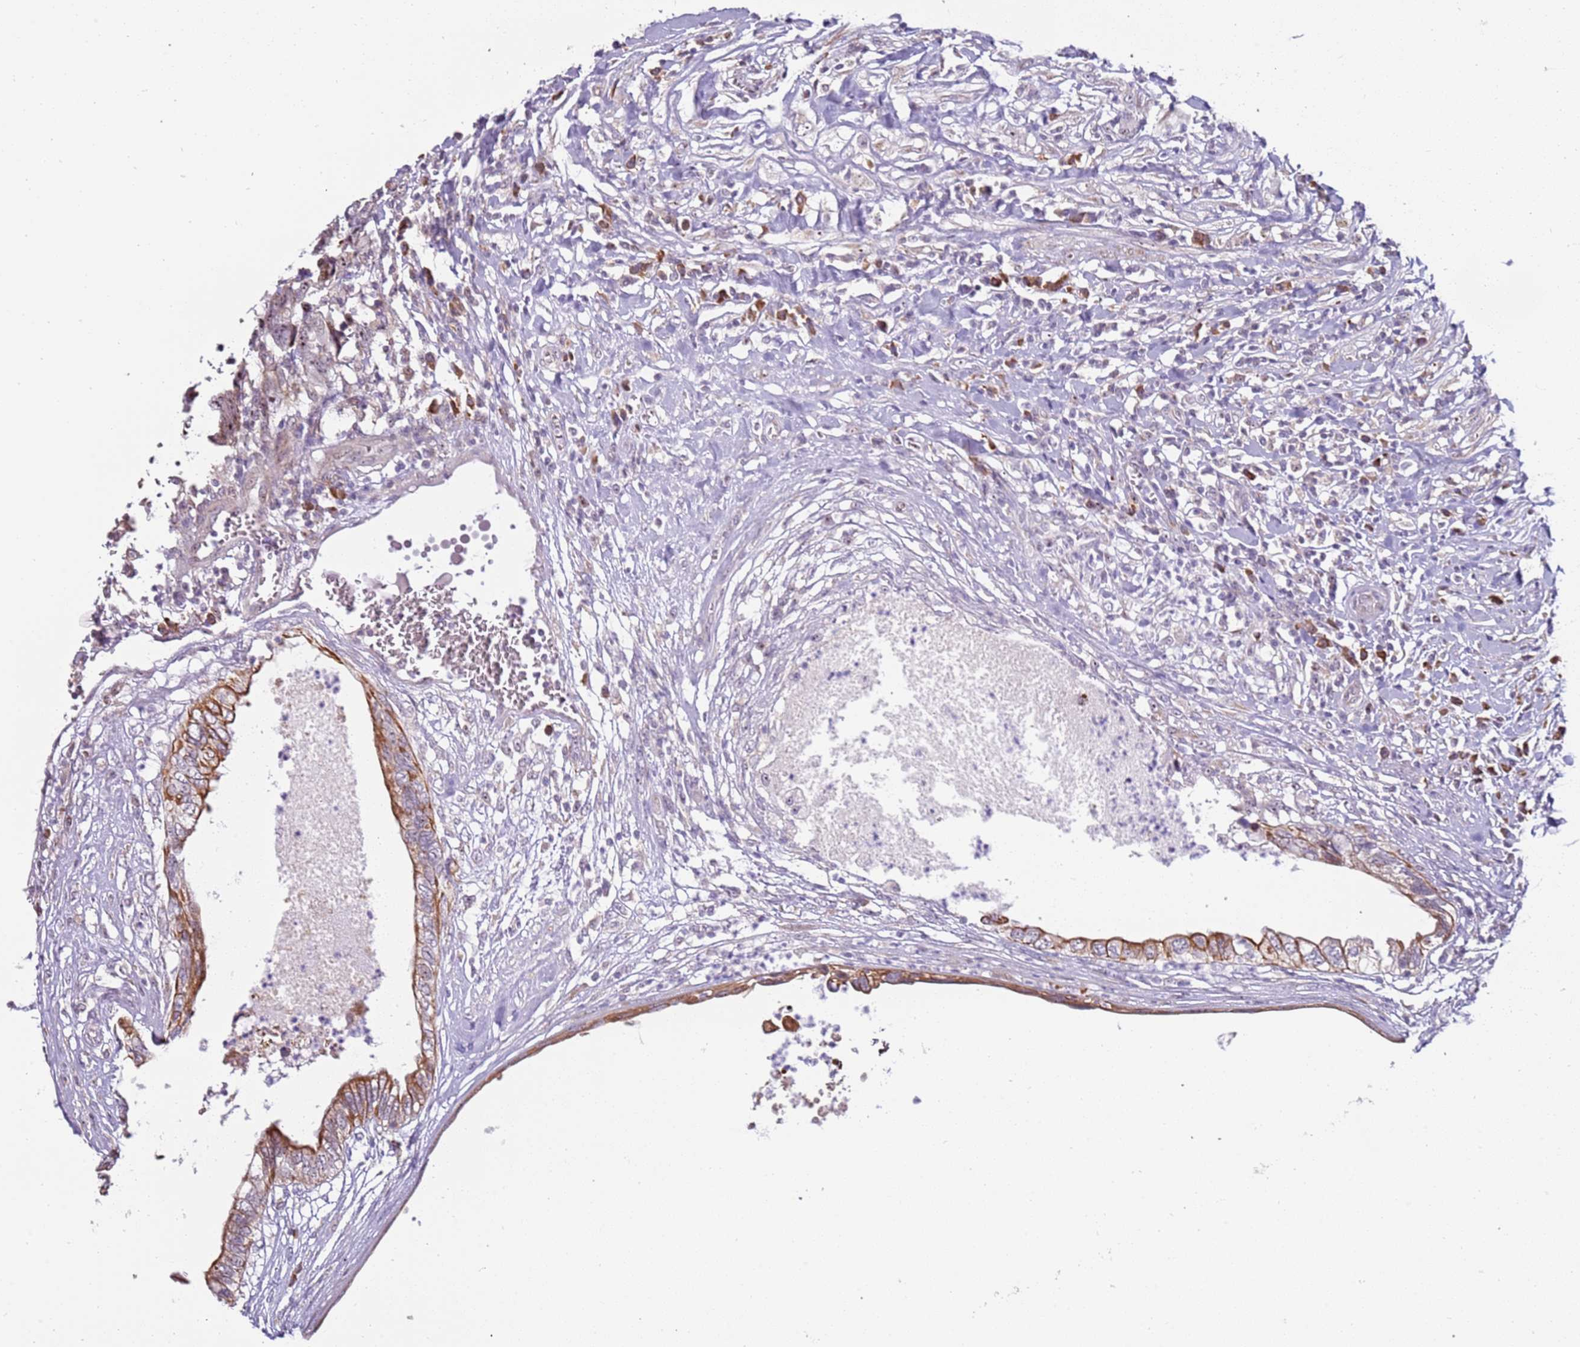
{"staining": {"intensity": "moderate", "quantity": "25%-75%", "location": "cytoplasmic/membranous"}, "tissue": "testis cancer", "cell_type": "Tumor cells", "image_type": "cancer", "snomed": [{"axis": "morphology", "description": "Seminoma, NOS"}, {"axis": "morphology", "description": "Carcinoma, Embryonal, NOS"}, {"axis": "topography", "description": "Testis"}], "caption": "This is an image of immunohistochemistry staining of testis seminoma, which shows moderate positivity in the cytoplasmic/membranous of tumor cells.", "gene": "UCMA", "patient": {"sex": "male", "age": 29}}